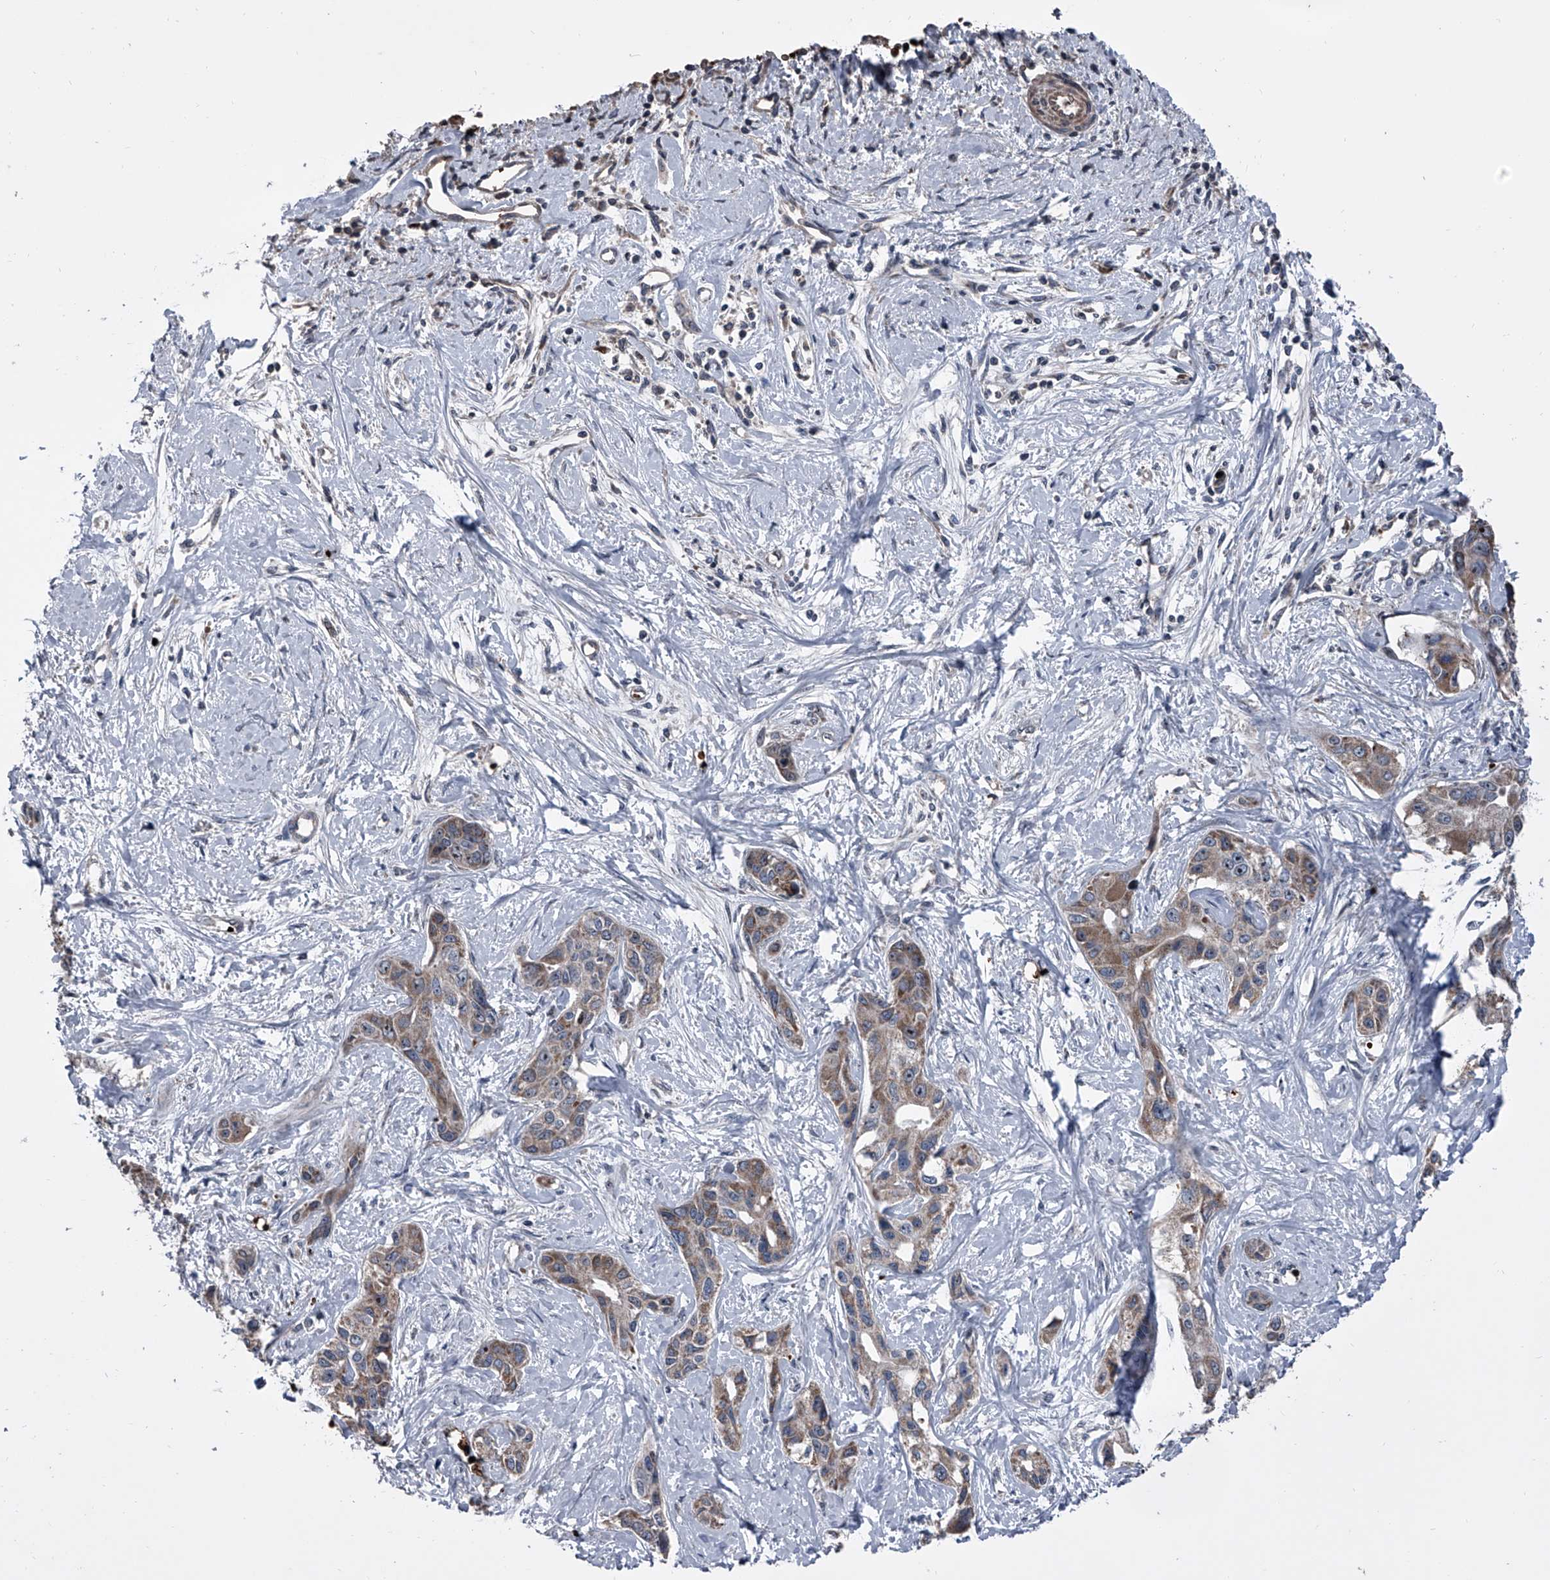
{"staining": {"intensity": "moderate", "quantity": "25%-75%", "location": "cytoplasmic/membranous,nuclear"}, "tissue": "liver cancer", "cell_type": "Tumor cells", "image_type": "cancer", "snomed": [{"axis": "morphology", "description": "Cholangiocarcinoma"}, {"axis": "topography", "description": "Liver"}], "caption": "Human liver cancer stained with a brown dye shows moderate cytoplasmic/membranous and nuclear positive expression in about 25%-75% of tumor cells.", "gene": "CEP85L", "patient": {"sex": "male", "age": 59}}